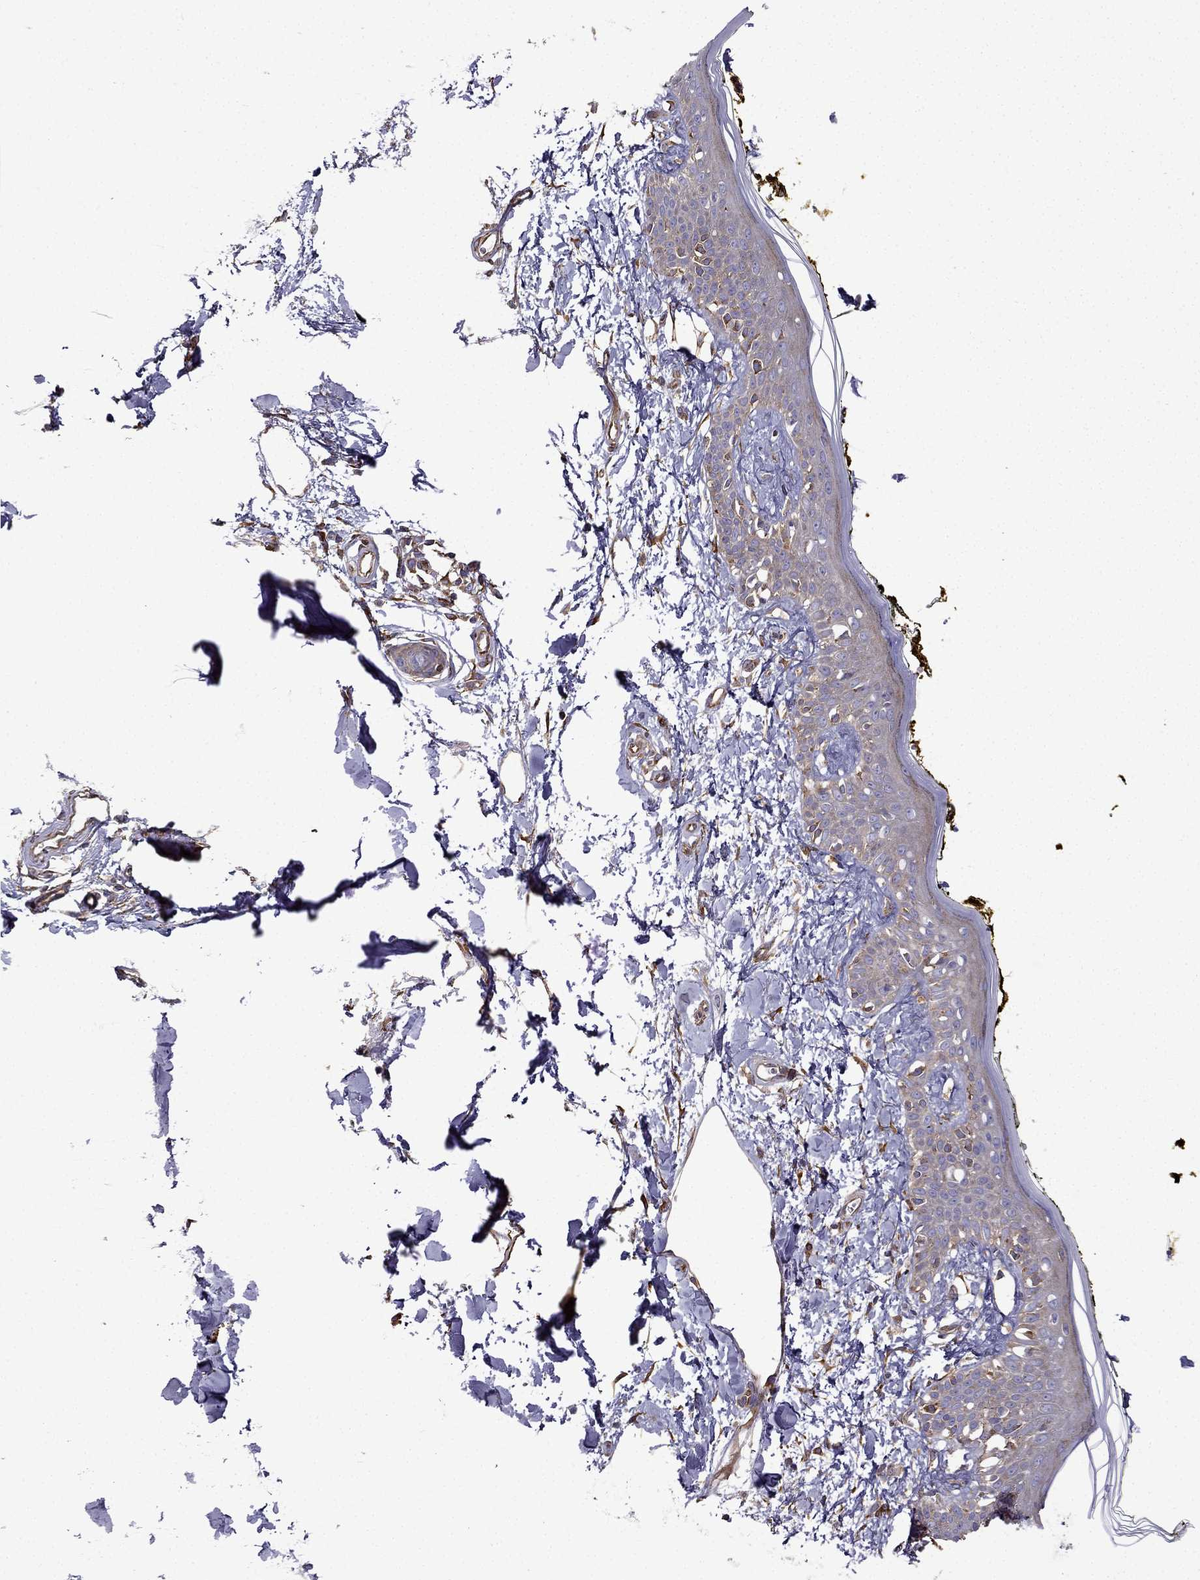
{"staining": {"intensity": "strong", "quantity": ">75%", "location": "cytoplasmic/membranous"}, "tissue": "skin", "cell_type": "Fibroblasts", "image_type": "normal", "snomed": [{"axis": "morphology", "description": "Normal tissue, NOS"}, {"axis": "topography", "description": "Skin"}], "caption": "DAB immunohistochemical staining of normal human skin reveals strong cytoplasmic/membranous protein positivity in about >75% of fibroblasts. The protein of interest is shown in brown color, while the nuclei are stained blue.", "gene": "MAP4", "patient": {"sex": "male", "age": 76}}